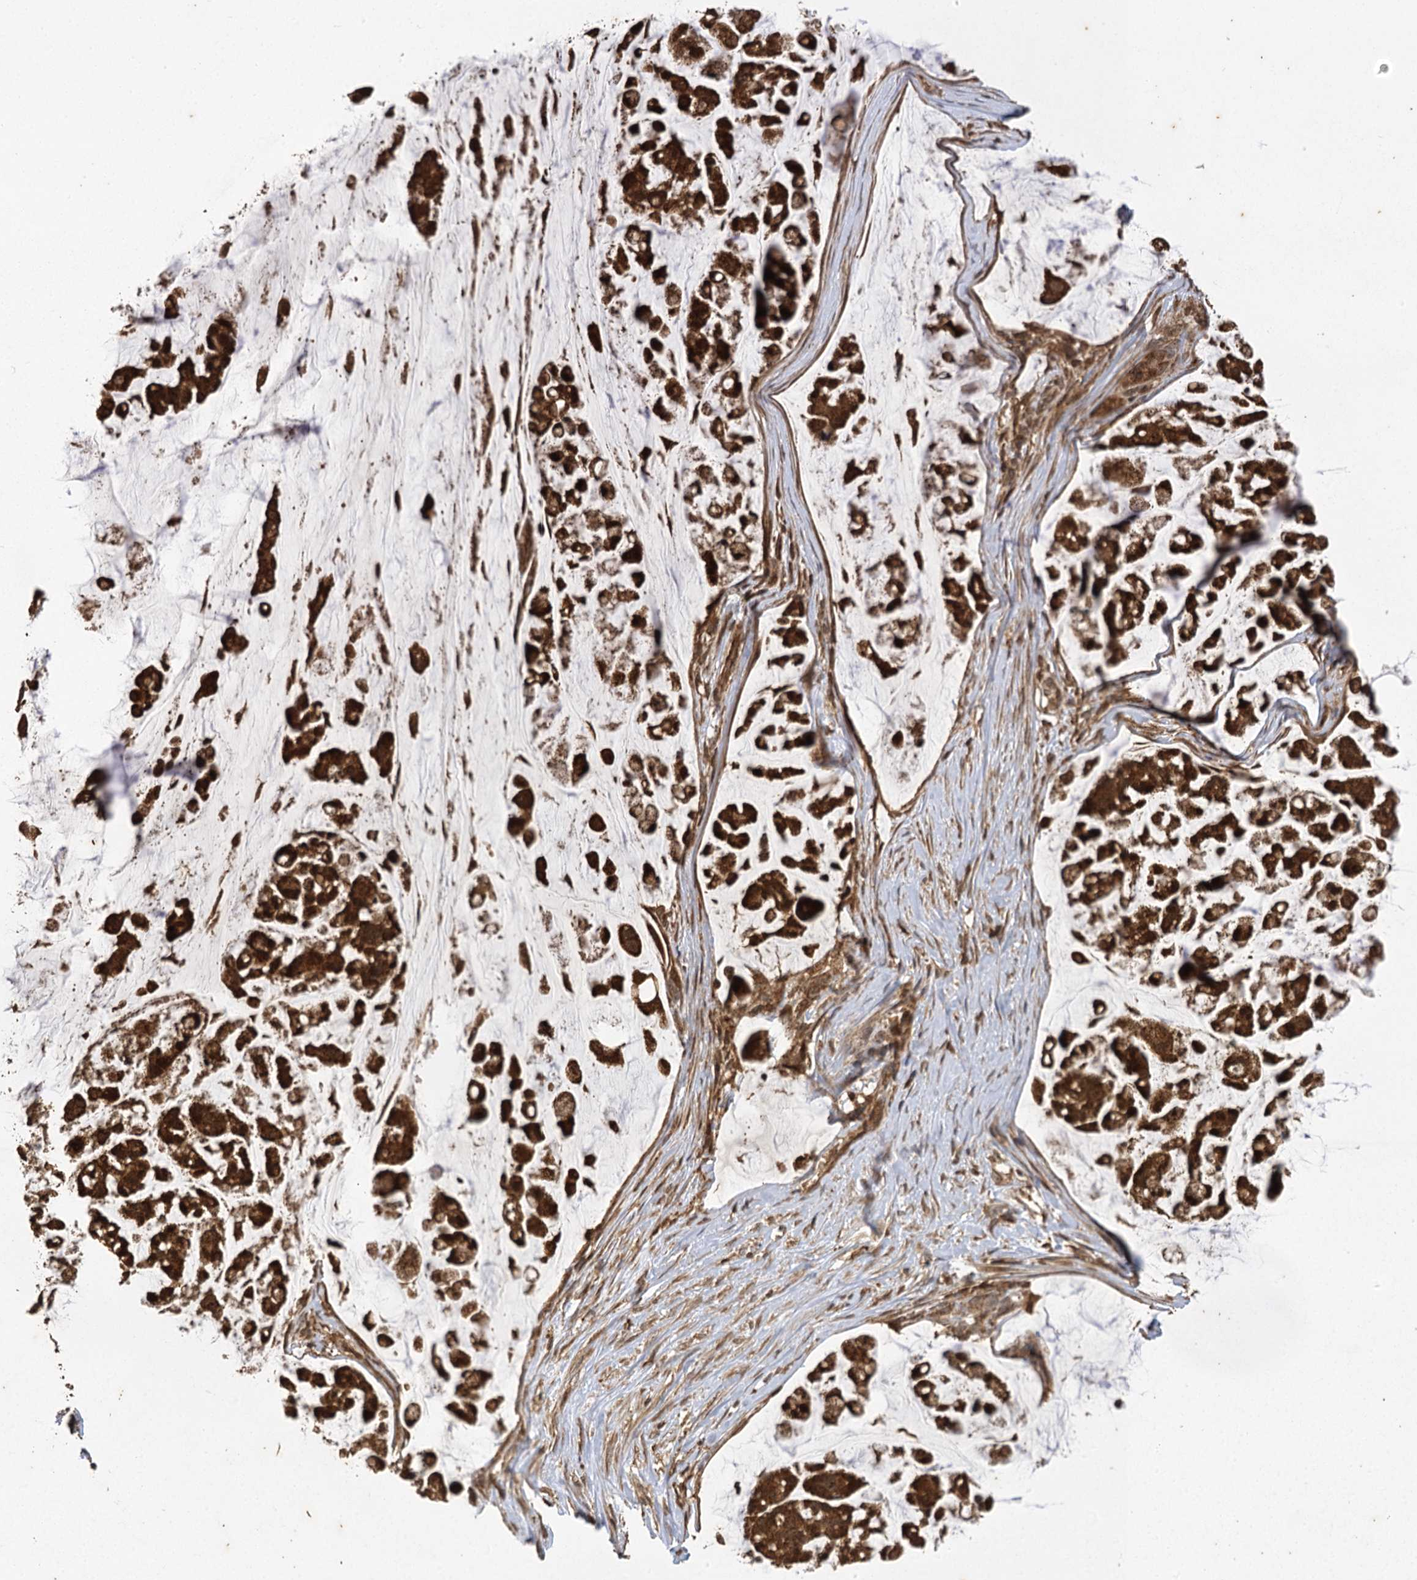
{"staining": {"intensity": "strong", "quantity": ">75%", "location": "cytoplasmic/membranous,nuclear"}, "tissue": "stomach cancer", "cell_type": "Tumor cells", "image_type": "cancer", "snomed": [{"axis": "morphology", "description": "Adenocarcinoma, NOS"}, {"axis": "topography", "description": "Stomach, lower"}], "caption": "An immunohistochemistry micrograph of neoplastic tissue is shown. Protein staining in brown highlights strong cytoplasmic/membranous and nuclear positivity in stomach adenocarcinoma within tumor cells. Ihc stains the protein in brown and the nuclei are stained blue.", "gene": "IL11RA", "patient": {"sex": "male", "age": 67}}